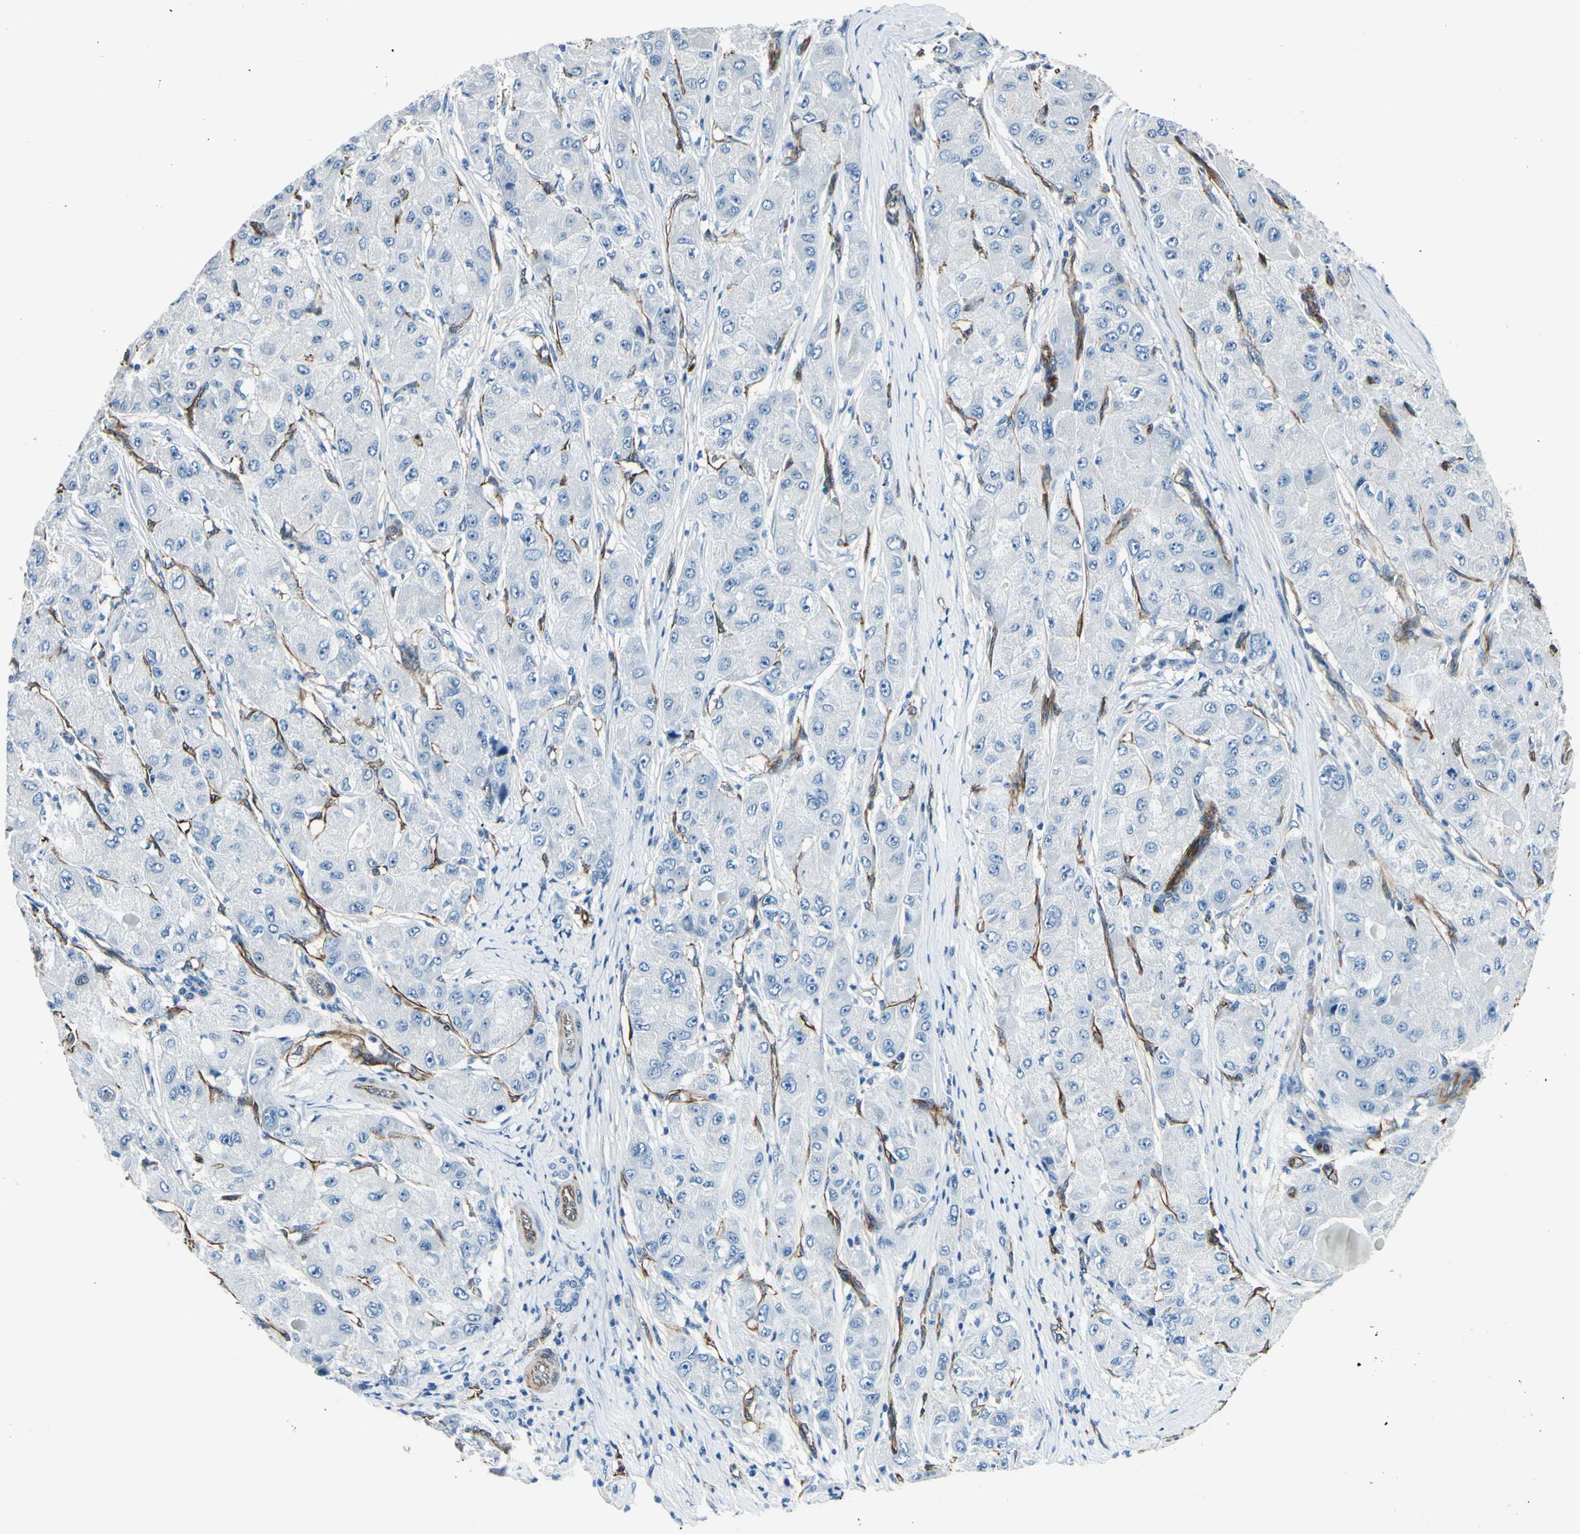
{"staining": {"intensity": "negative", "quantity": "none", "location": "none"}, "tissue": "liver cancer", "cell_type": "Tumor cells", "image_type": "cancer", "snomed": [{"axis": "morphology", "description": "Carcinoma, Hepatocellular, NOS"}, {"axis": "topography", "description": "Liver"}], "caption": "A high-resolution histopathology image shows immunohistochemistry staining of liver cancer (hepatocellular carcinoma), which demonstrates no significant expression in tumor cells.", "gene": "PTH2R", "patient": {"sex": "male", "age": 80}}